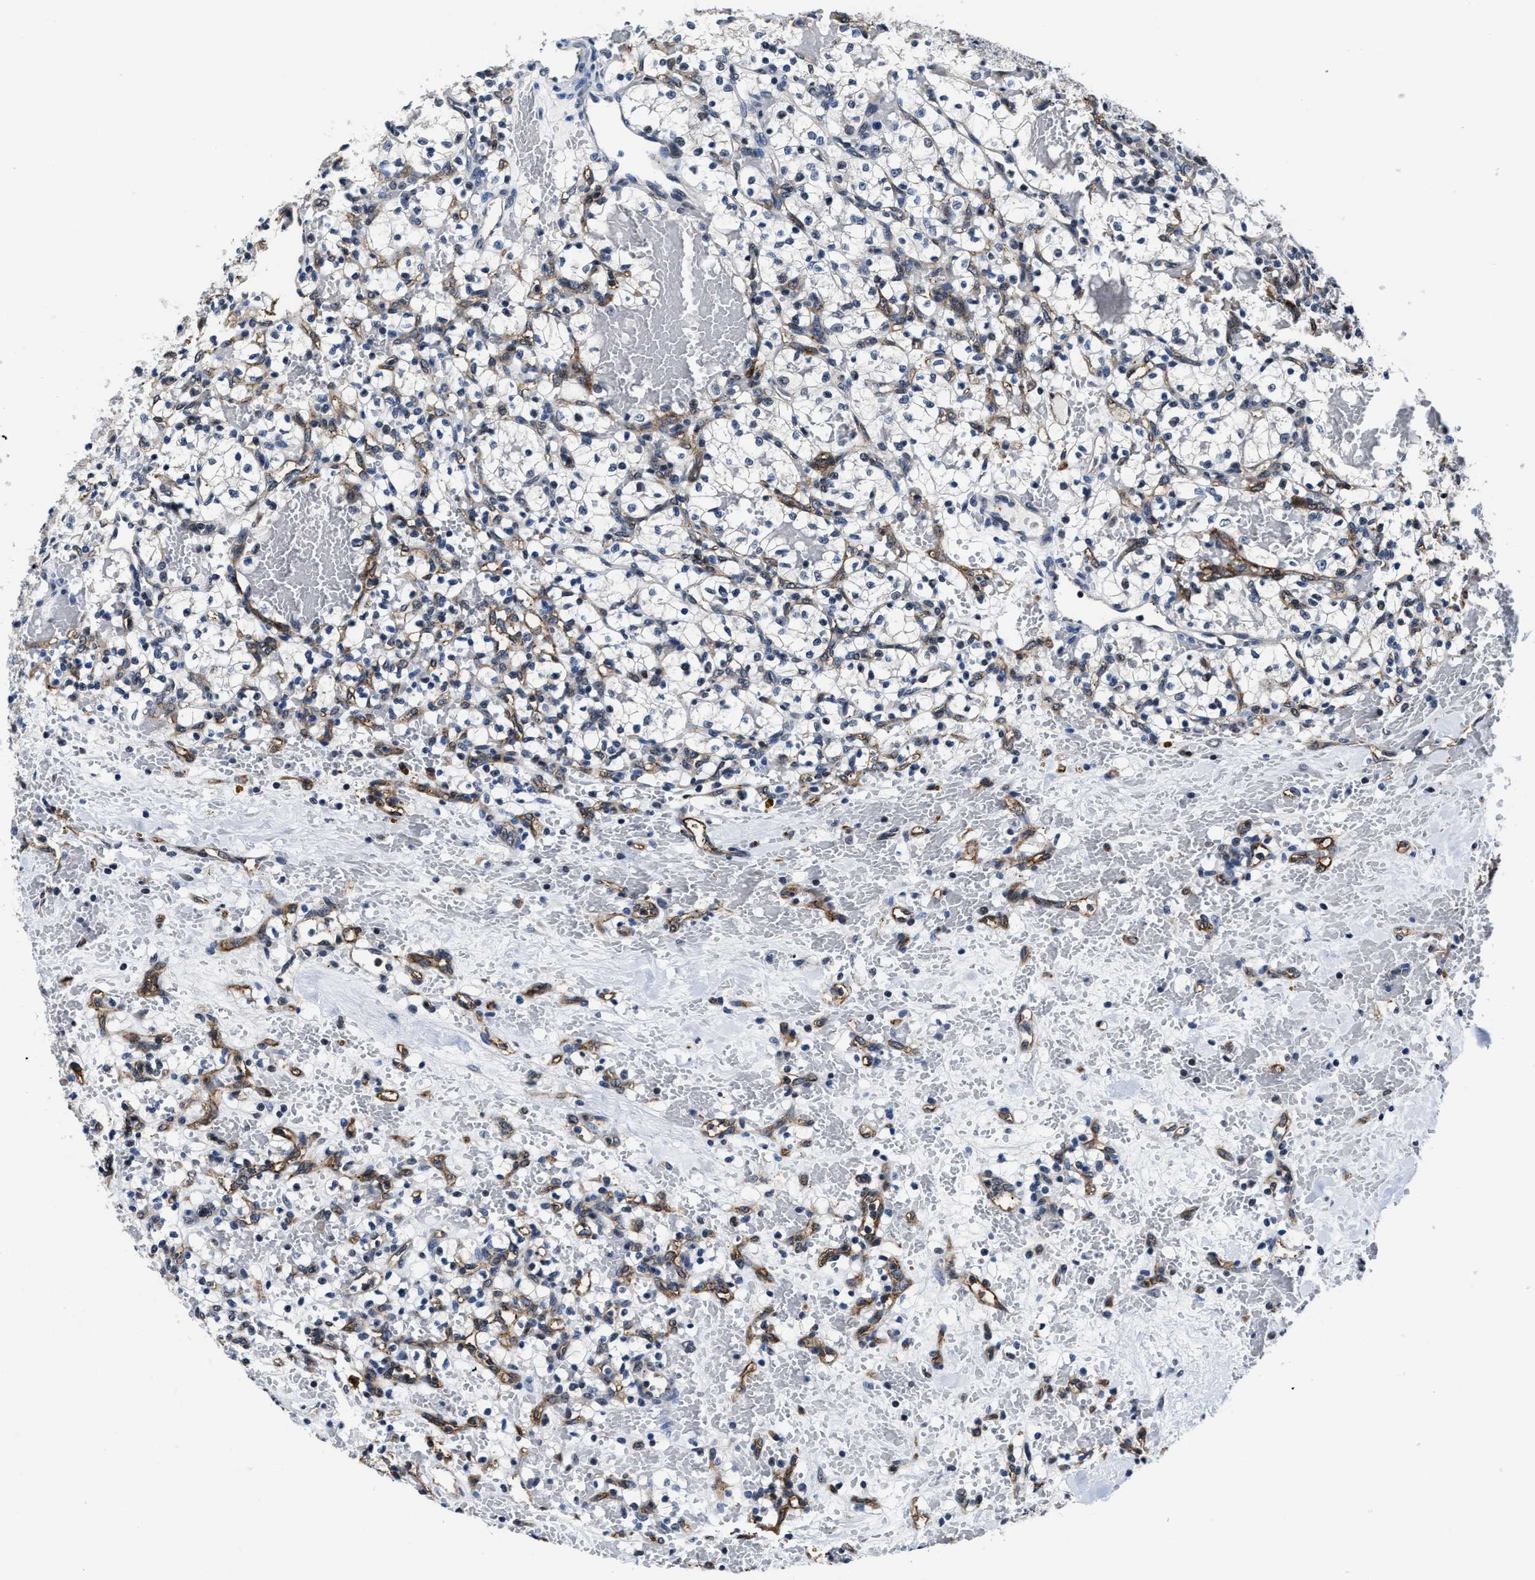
{"staining": {"intensity": "negative", "quantity": "none", "location": "none"}, "tissue": "renal cancer", "cell_type": "Tumor cells", "image_type": "cancer", "snomed": [{"axis": "morphology", "description": "Adenocarcinoma, NOS"}, {"axis": "topography", "description": "Kidney"}], "caption": "Tumor cells are negative for protein expression in human renal cancer.", "gene": "MARCKSL1", "patient": {"sex": "female", "age": 60}}